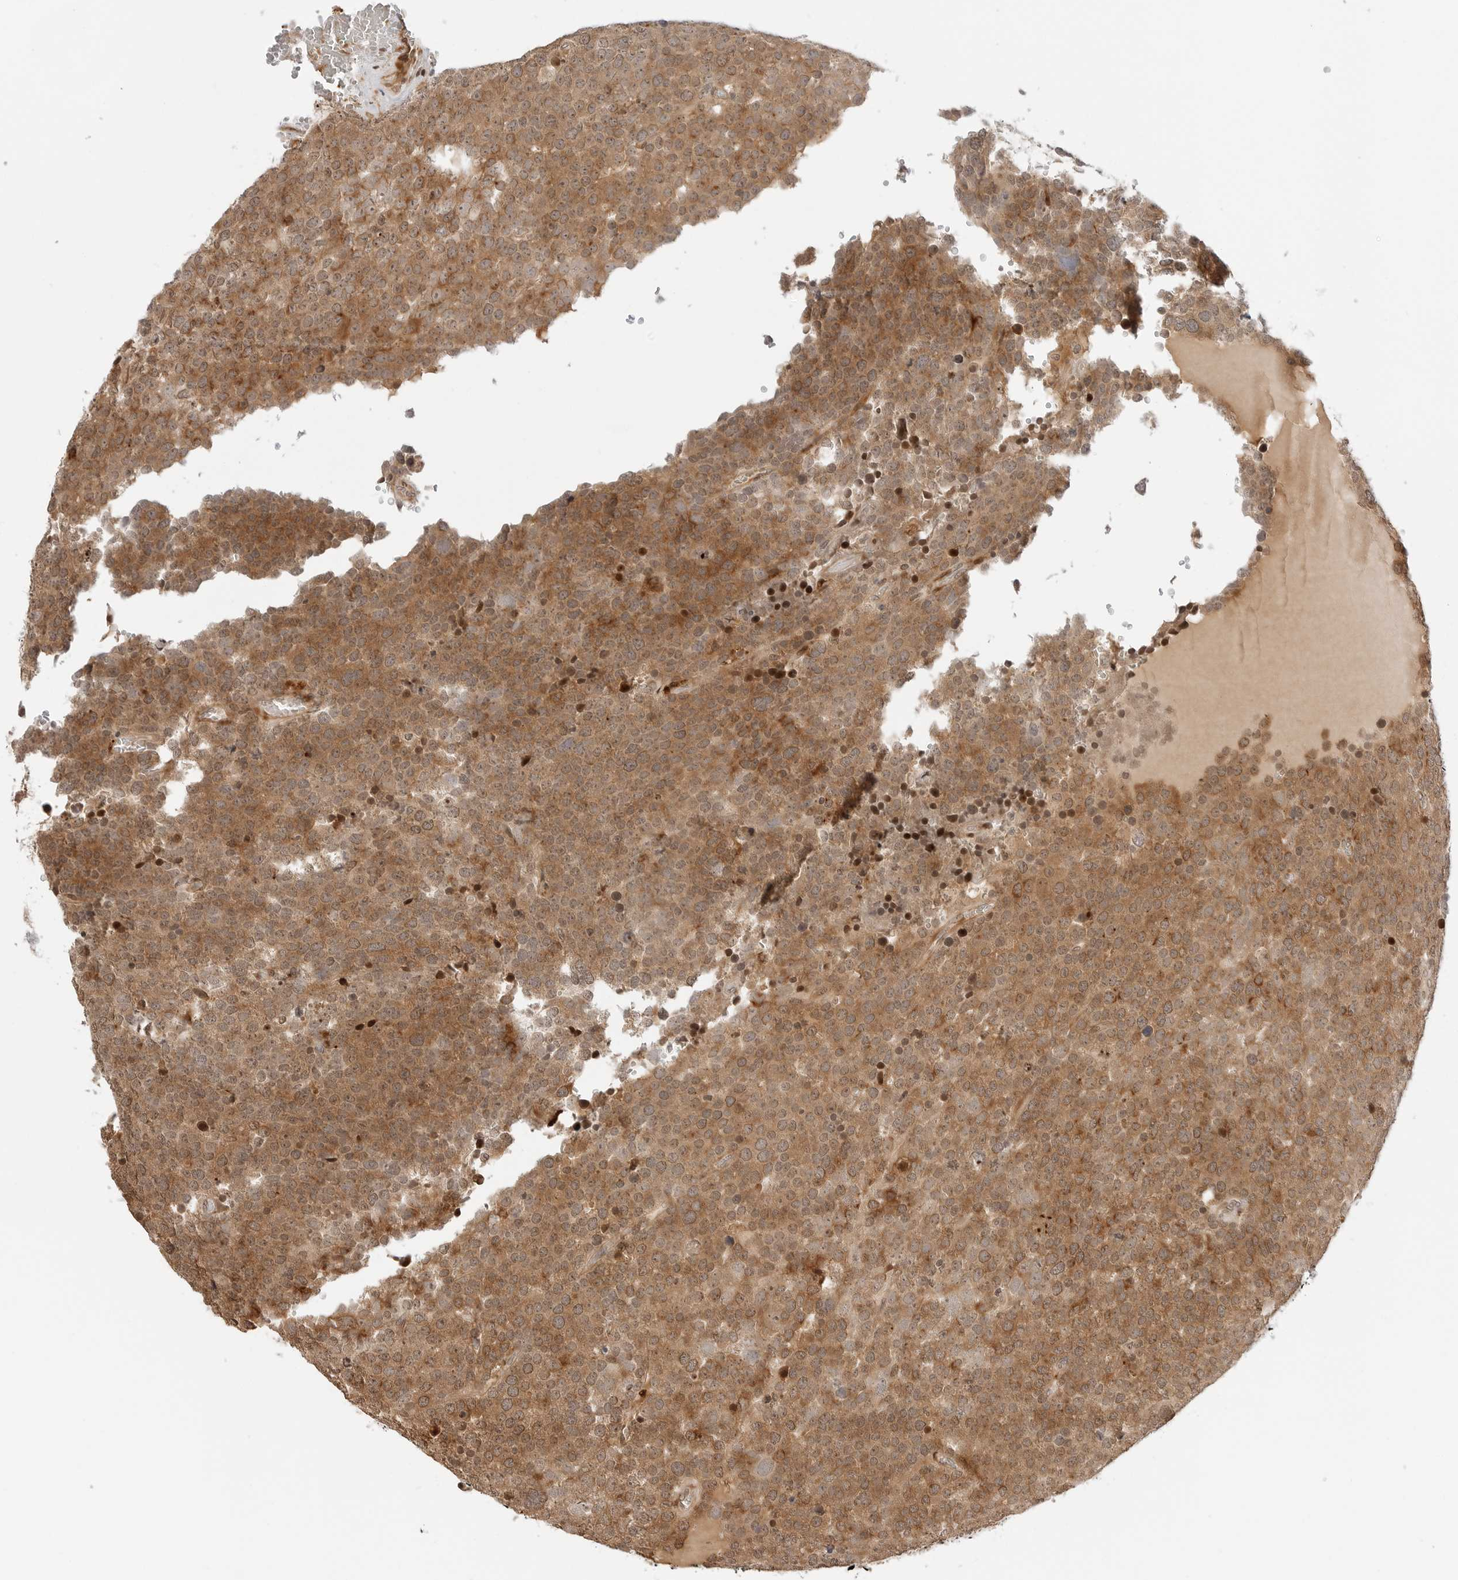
{"staining": {"intensity": "moderate", "quantity": ">75%", "location": "cytoplasmic/membranous"}, "tissue": "testis cancer", "cell_type": "Tumor cells", "image_type": "cancer", "snomed": [{"axis": "morphology", "description": "Seminoma, NOS"}, {"axis": "topography", "description": "Testis"}], "caption": "High-magnification brightfield microscopy of testis cancer (seminoma) stained with DAB (brown) and counterstained with hematoxylin (blue). tumor cells exhibit moderate cytoplasmic/membranous staining is present in about>75% of cells.", "gene": "GEM", "patient": {"sex": "male", "age": 71}}